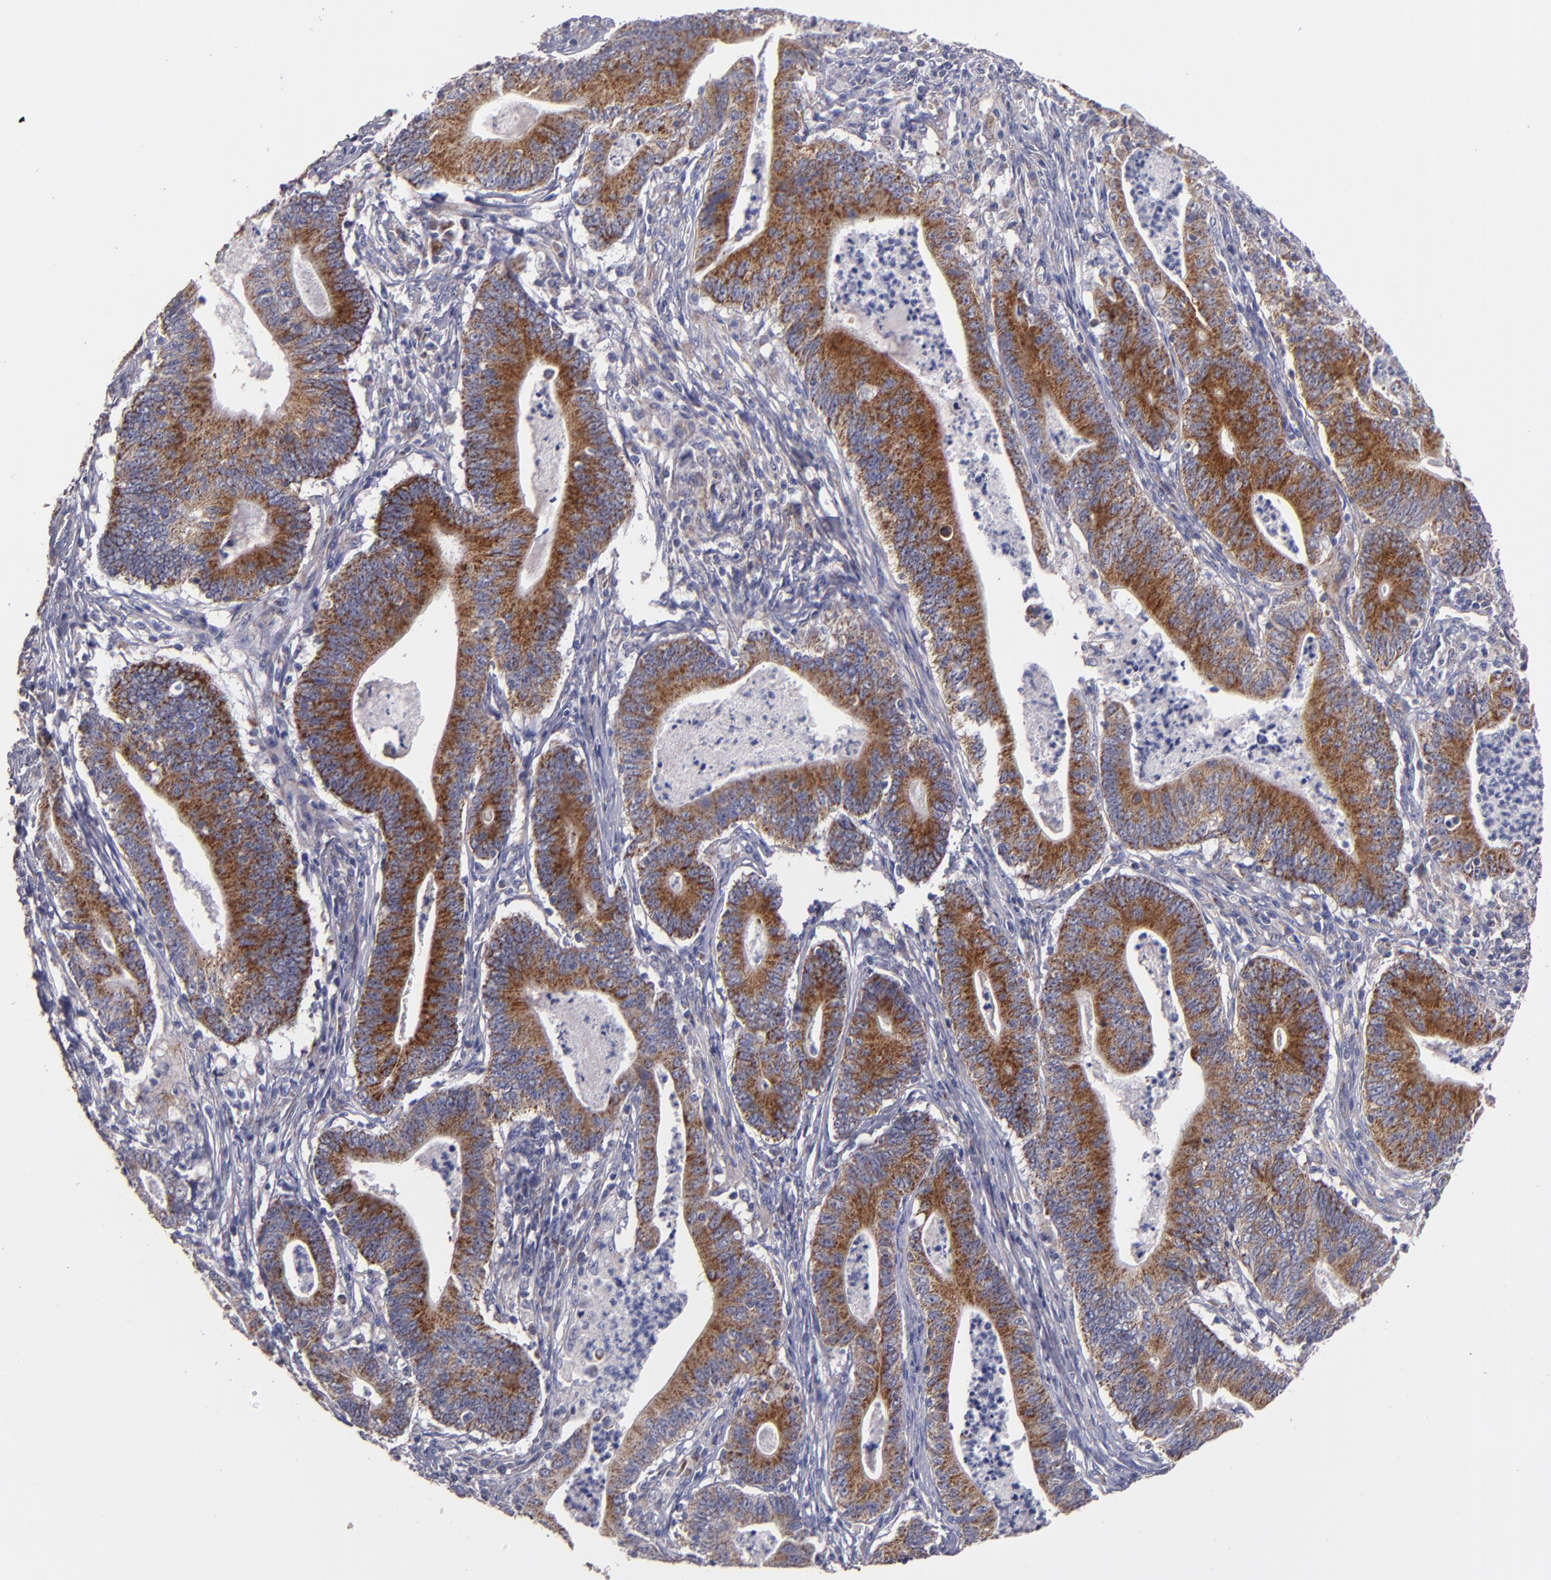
{"staining": {"intensity": "strong", "quantity": ">75%", "location": "cytoplasmic/membranous"}, "tissue": "stomach cancer", "cell_type": "Tumor cells", "image_type": "cancer", "snomed": [{"axis": "morphology", "description": "Adenocarcinoma, NOS"}, {"axis": "topography", "description": "Stomach, lower"}], "caption": "Stomach cancer (adenocarcinoma) stained with DAB immunohistochemistry shows high levels of strong cytoplasmic/membranous positivity in about >75% of tumor cells.", "gene": "CLTA", "patient": {"sex": "female", "age": 86}}